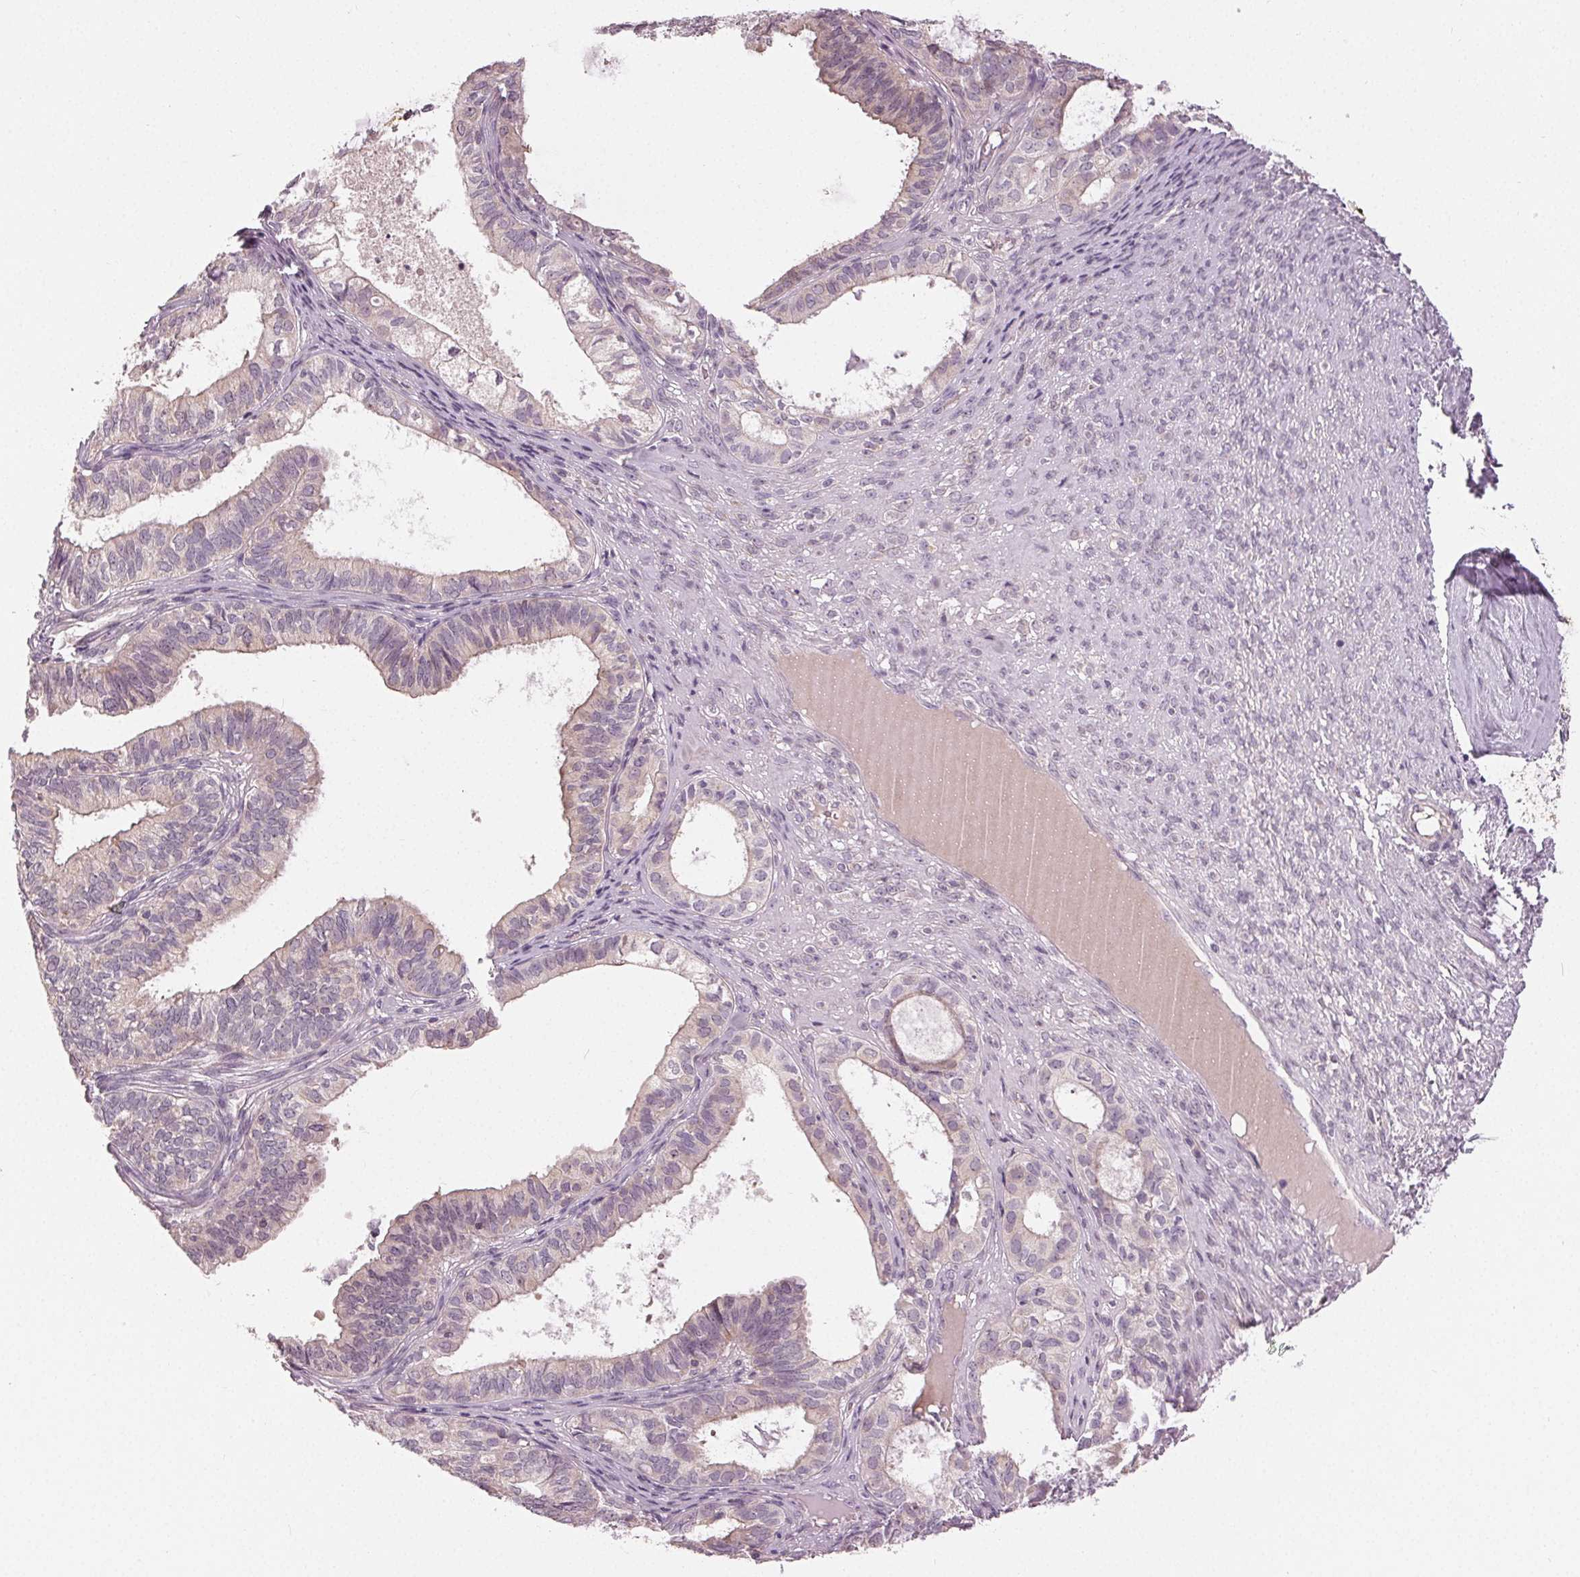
{"staining": {"intensity": "negative", "quantity": "none", "location": "none"}, "tissue": "ovarian cancer", "cell_type": "Tumor cells", "image_type": "cancer", "snomed": [{"axis": "morphology", "description": "Carcinoma, endometroid"}, {"axis": "topography", "description": "Ovary"}], "caption": "IHC histopathology image of human ovarian cancer (endometroid carcinoma) stained for a protein (brown), which displays no expression in tumor cells.", "gene": "ZNF605", "patient": {"sex": "female", "age": 64}}